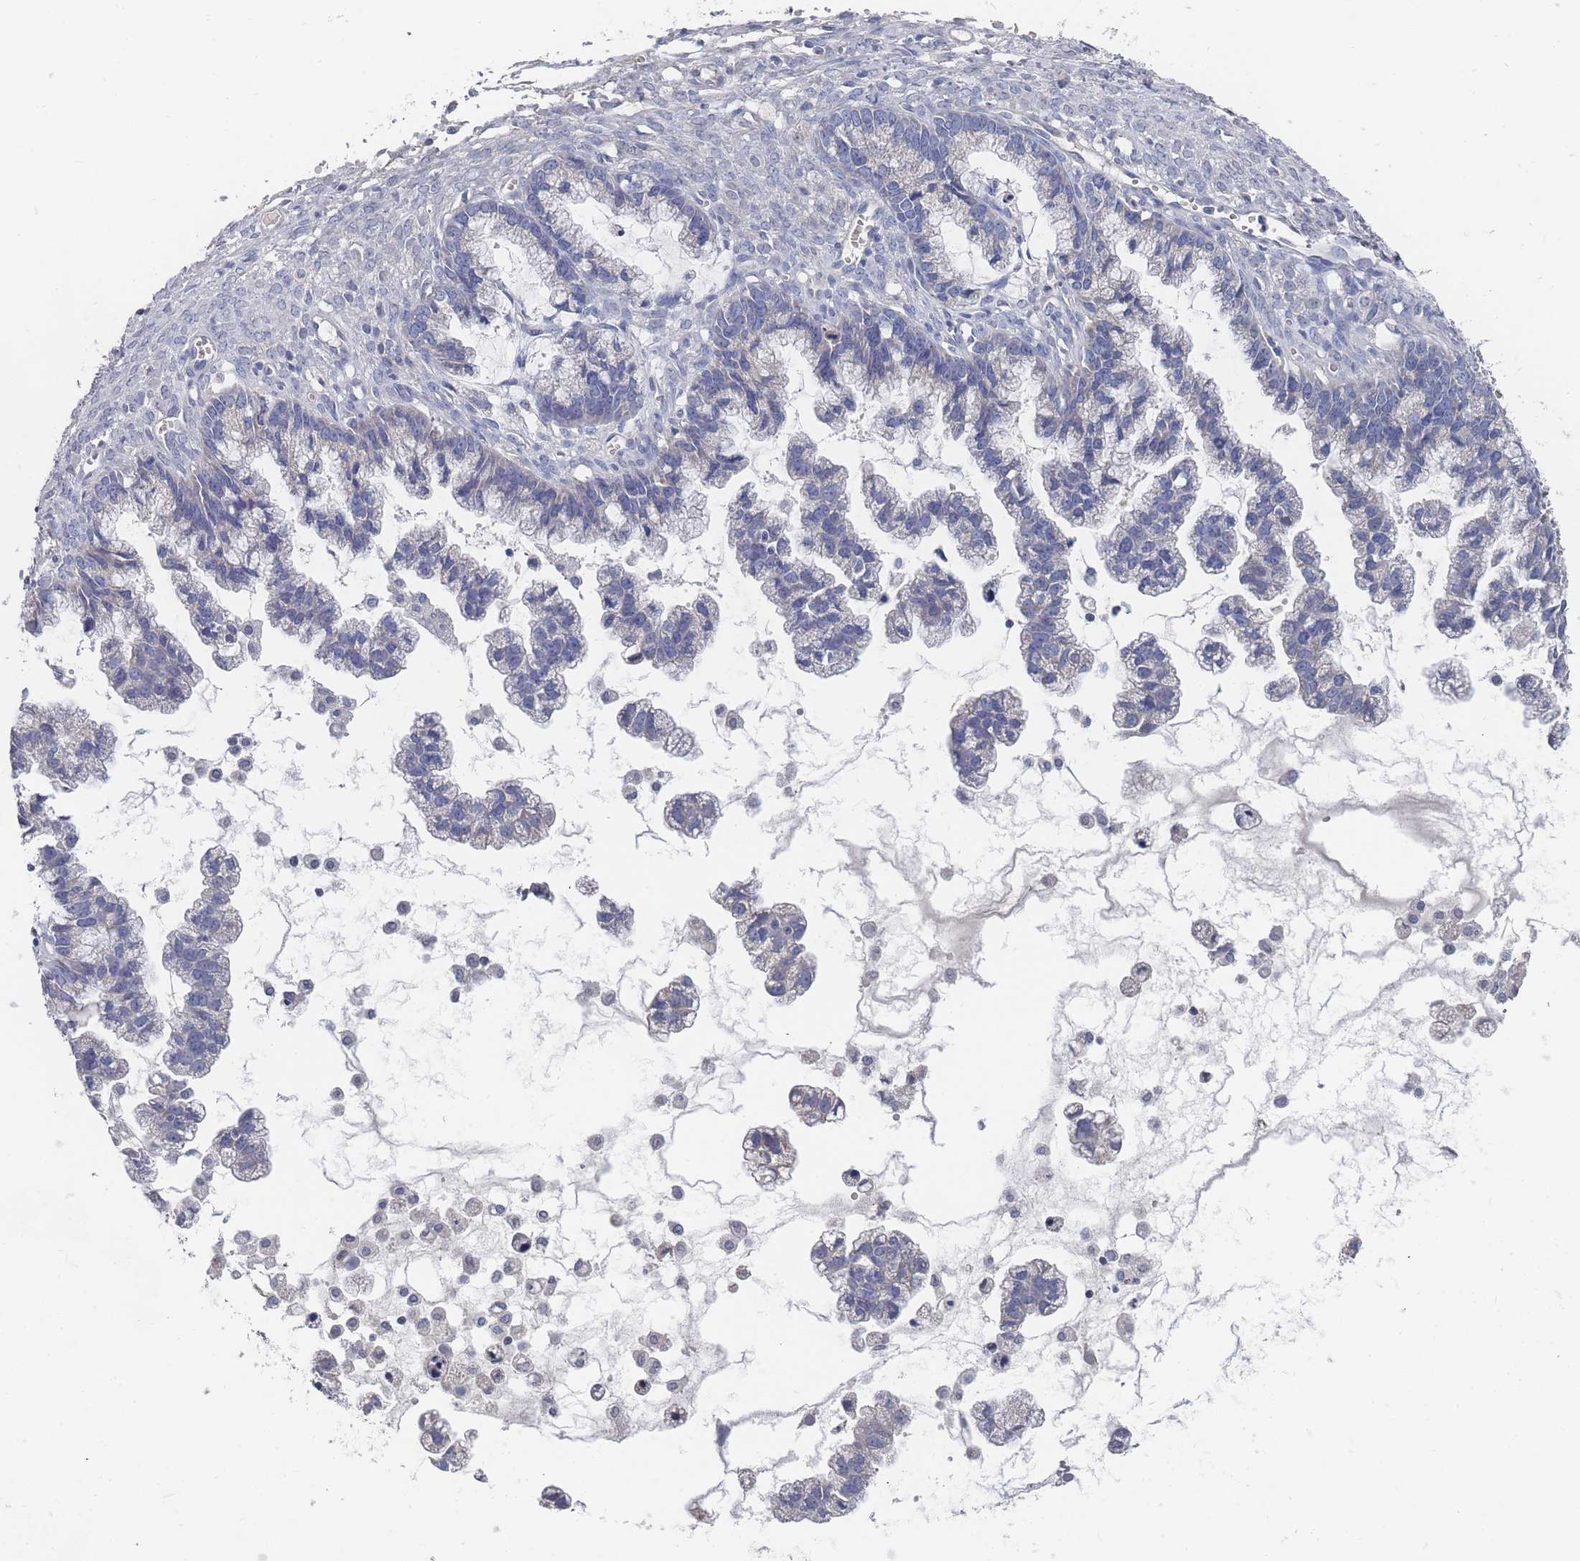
{"staining": {"intensity": "negative", "quantity": "none", "location": "none"}, "tissue": "ovarian cancer", "cell_type": "Tumor cells", "image_type": "cancer", "snomed": [{"axis": "morphology", "description": "Cystadenocarcinoma, mucinous, NOS"}, {"axis": "topography", "description": "Ovary"}], "caption": "Tumor cells are negative for protein expression in human ovarian cancer (mucinous cystadenocarcinoma).", "gene": "ACAD11", "patient": {"sex": "female", "age": 72}}